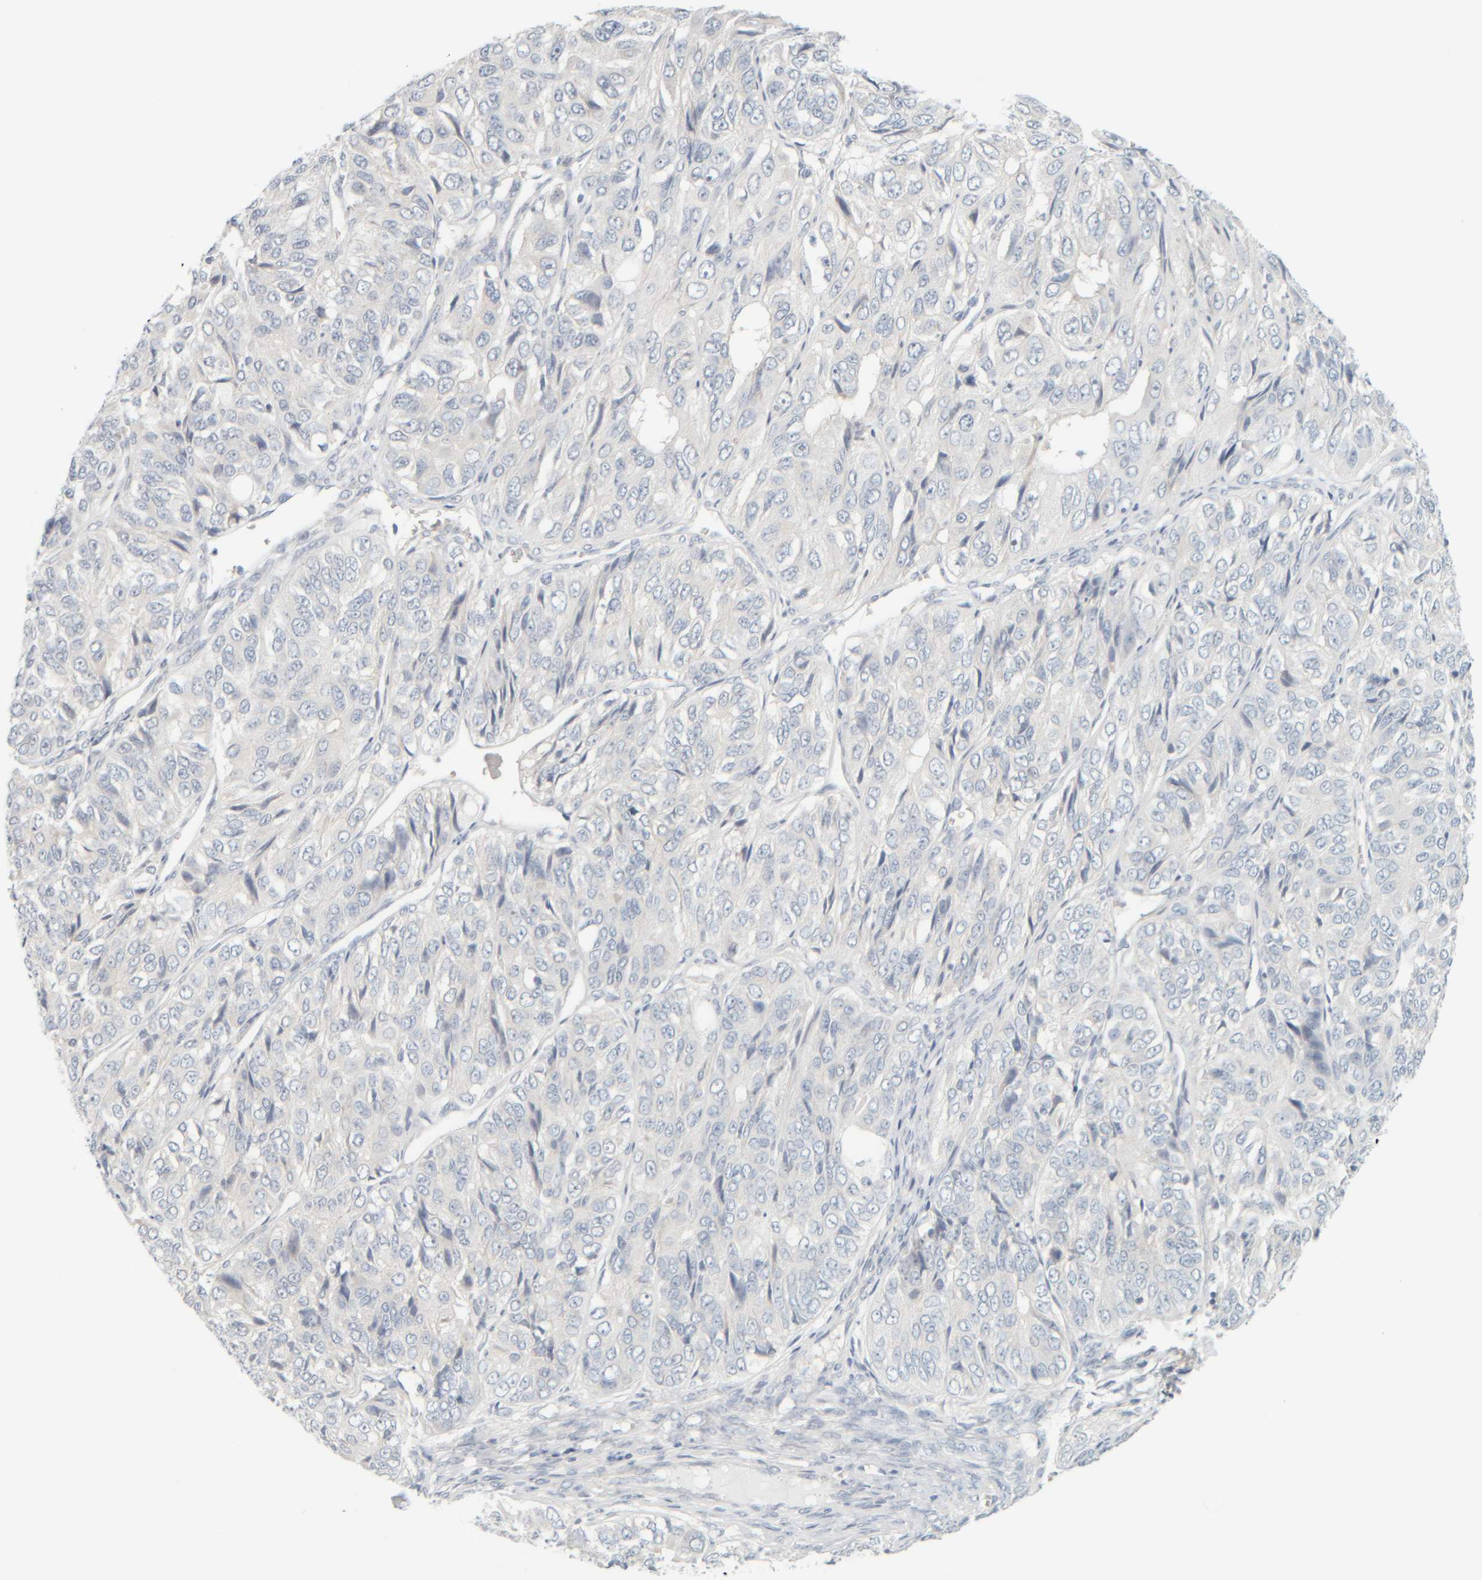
{"staining": {"intensity": "negative", "quantity": "none", "location": "none"}, "tissue": "ovarian cancer", "cell_type": "Tumor cells", "image_type": "cancer", "snomed": [{"axis": "morphology", "description": "Carcinoma, endometroid"}, {"axis": "topography", "description": "Ovary"}], "caption": "An image of ovarian cancer (endometroid carcinoma) stained for a protein displays no brown staining in tumor cells.", "gene": "PTGES3L-AARSD1", "patient": {"sex": "female", "age": 51}}